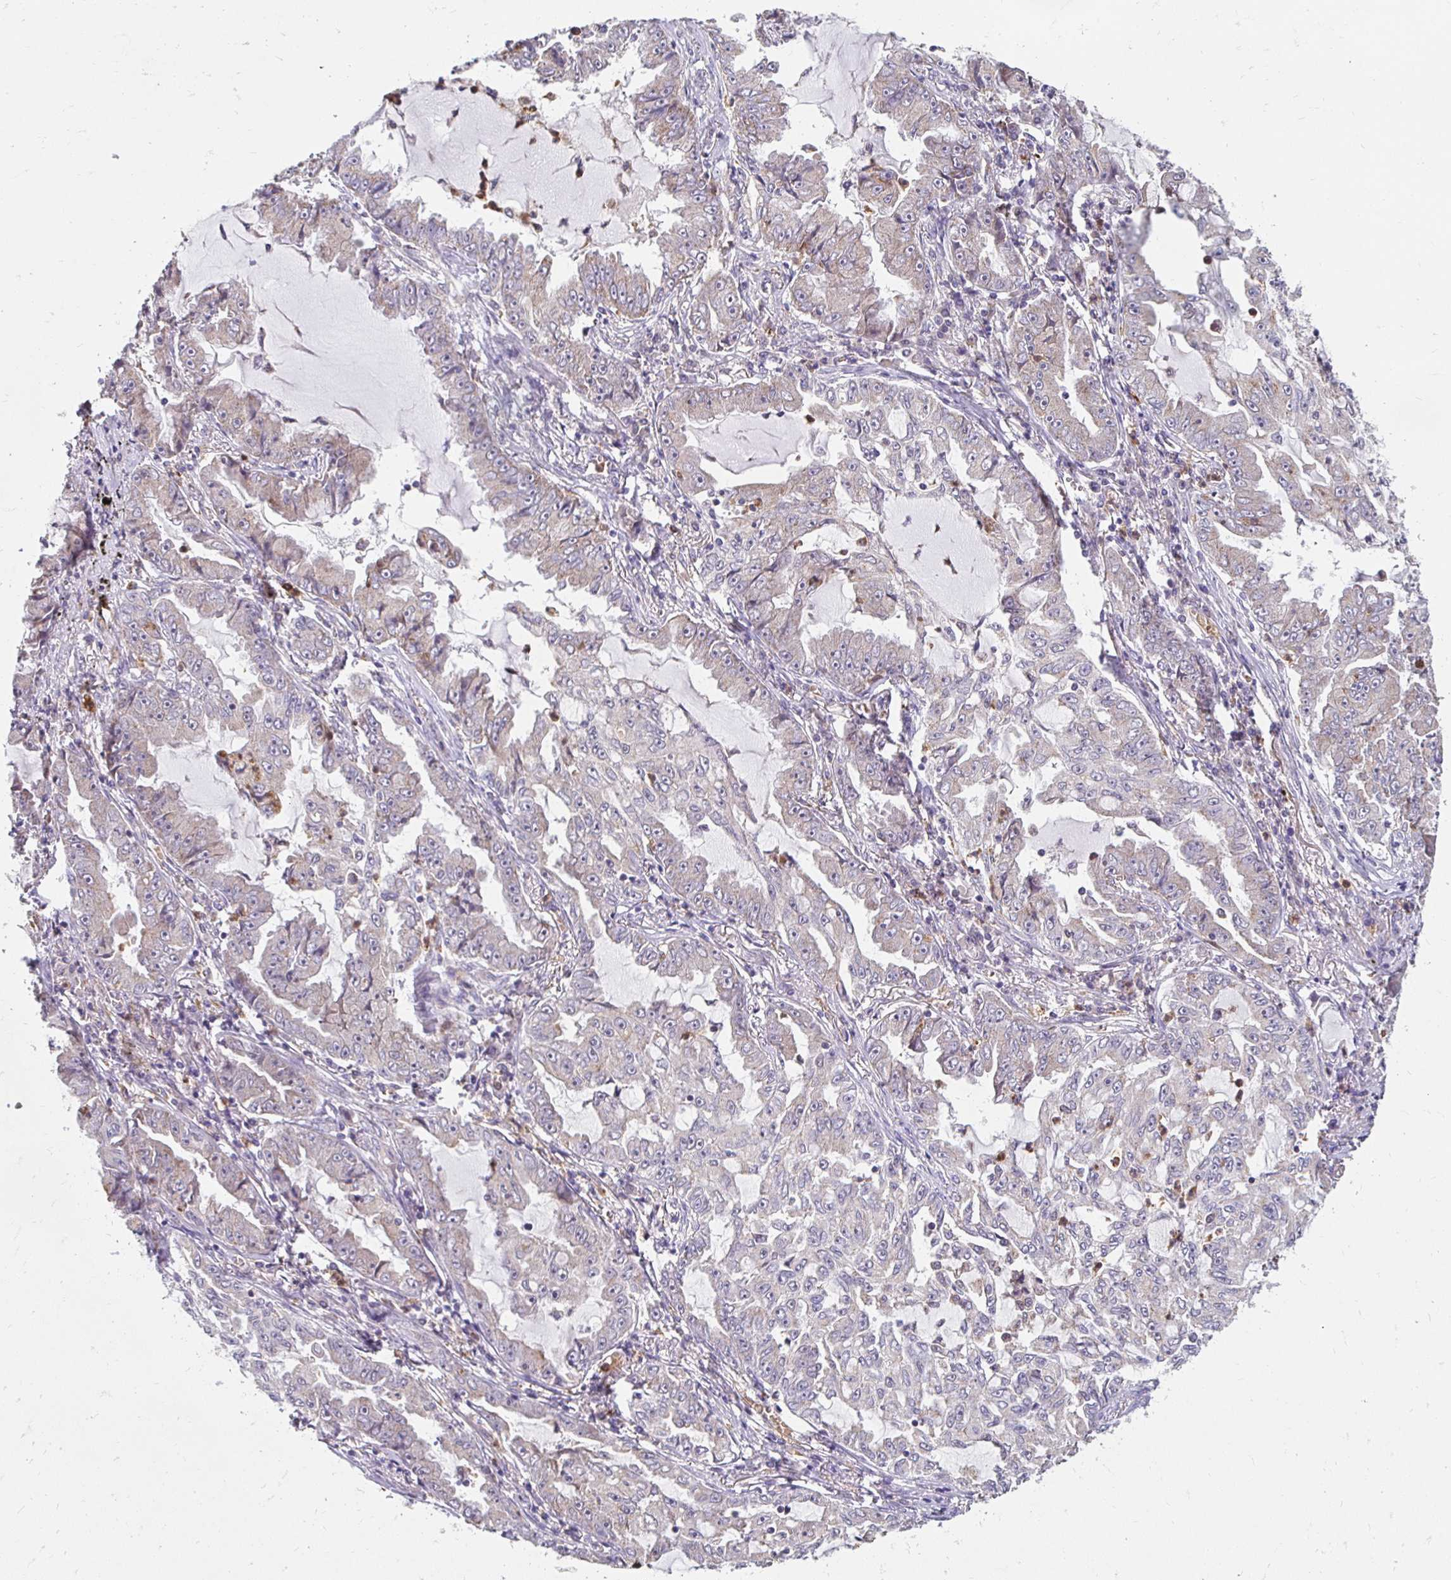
{"staining": {"intensity": "weak", "quantity": "<25%", "location": "cytoplasmic/membranous"}, "tissue": "lung cancer", "cell_type": "Tumor cells", "image_type": "cancer", "snomed": [{"axis": "morphology", "description": "Adenocarcinoma, NOS"}, {"axis": "topography", "description": "Lung"}], "caption": "IHC histopathology image of neoplastic tissue: human lung adenocarcinoma stained with DAB demonstrates no significant protein staining in tumor cells.", "gene": "GK2", "patient": {"sex": "female", "age": 52}}